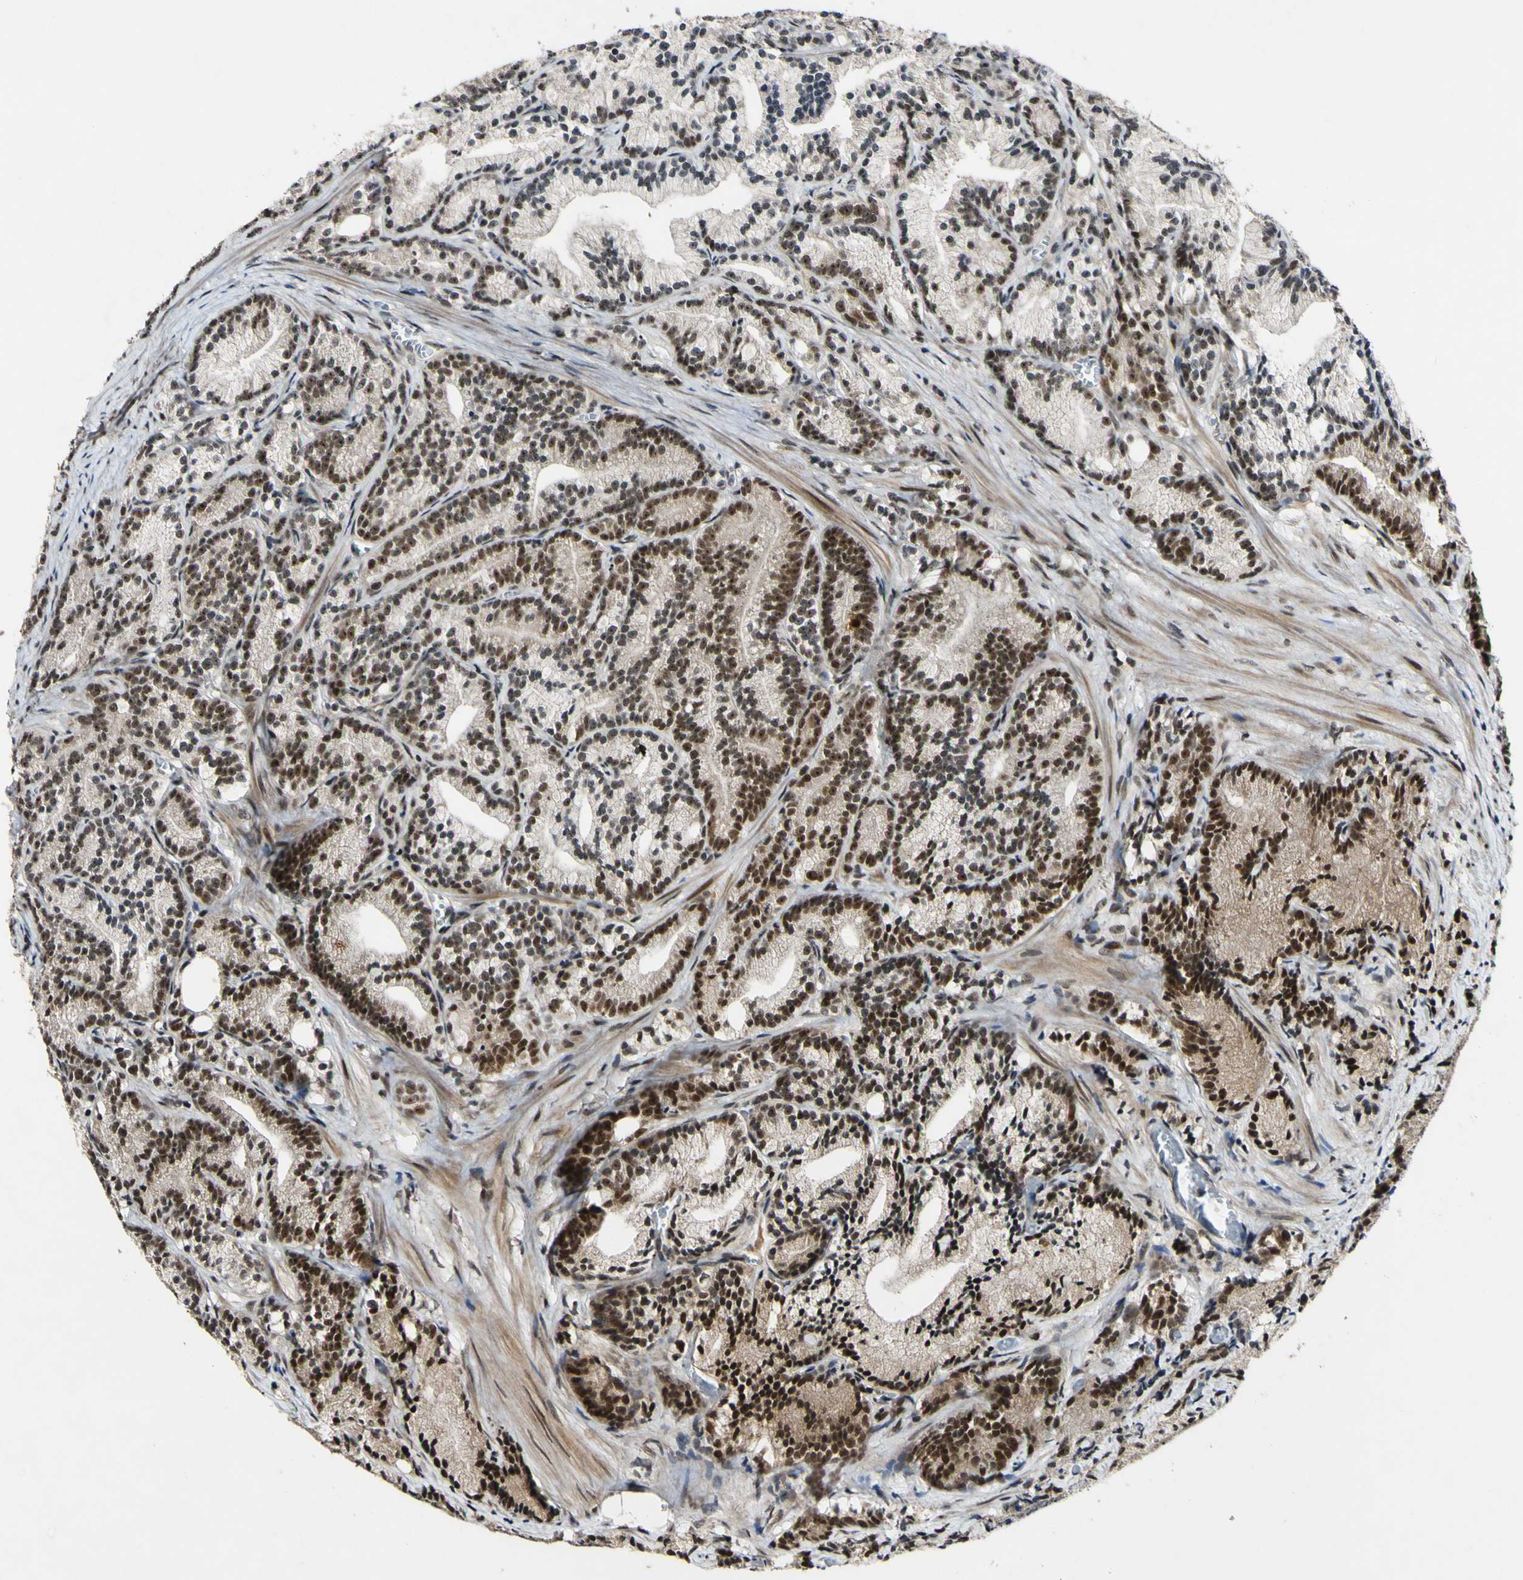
{"staining": {"intensity": "strong", "quantity": "25%-75%", "location": "nuclear"}, "tissue": "prostate cancer", "cell_type": "Tumor cells", "image_type": "cancer", "snomed": [{"axis": "morphology", "description": "Adenocarcinoma, Low grade"}, {"axis": "topography", "description": "Prostate"}], "caption": "Protein staining of prostate cancer (low-grade adenocarcinoma) tissue demonstrates strong nuclear staining in about 25%-75% of tumor cells.", "gene": "POLR2F", "patient": {"sex": "male", "age": 89}}